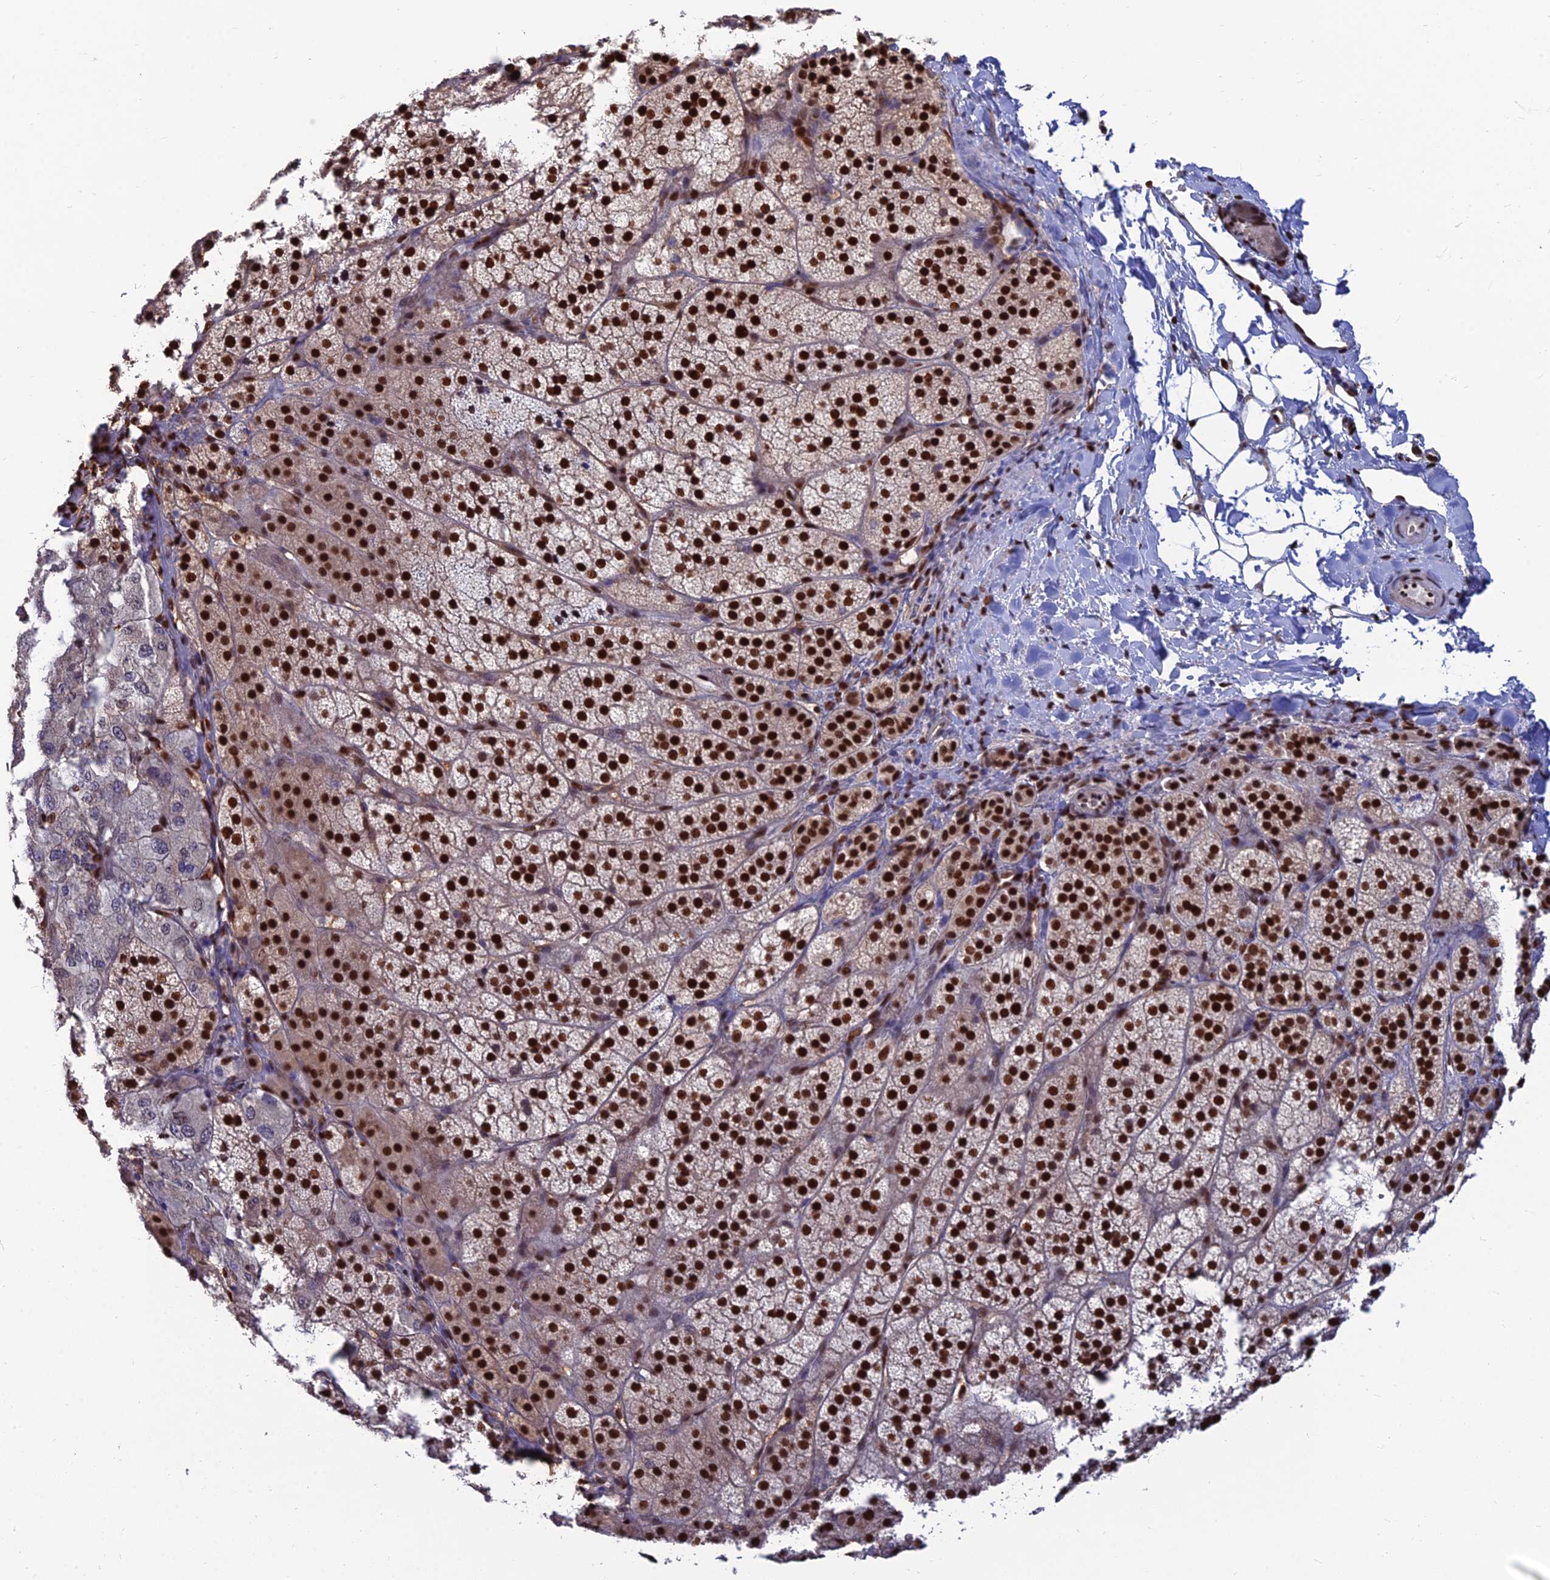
{"staining": {"intensity": "strong", "quantity": ">75%", "location": "nuclear"}, "tissue": "adrenal gland", "cell_type": "Glandular cells", "image_type": "normal", "snomed": [{"axis": "morphology", "description": "Normal tissue, NOS"}, {"axis": "topography", "description": "Adrenal gland"}], "caption": "Immunohistochemistry histopathology image of benign human adrenal gland stained for a protein (brown), which shows high levels of strong nuclear positivity in about >75% of glandular cells.", "gene": "DNPEP", "patient": {"sex": "female", "age": 44}}